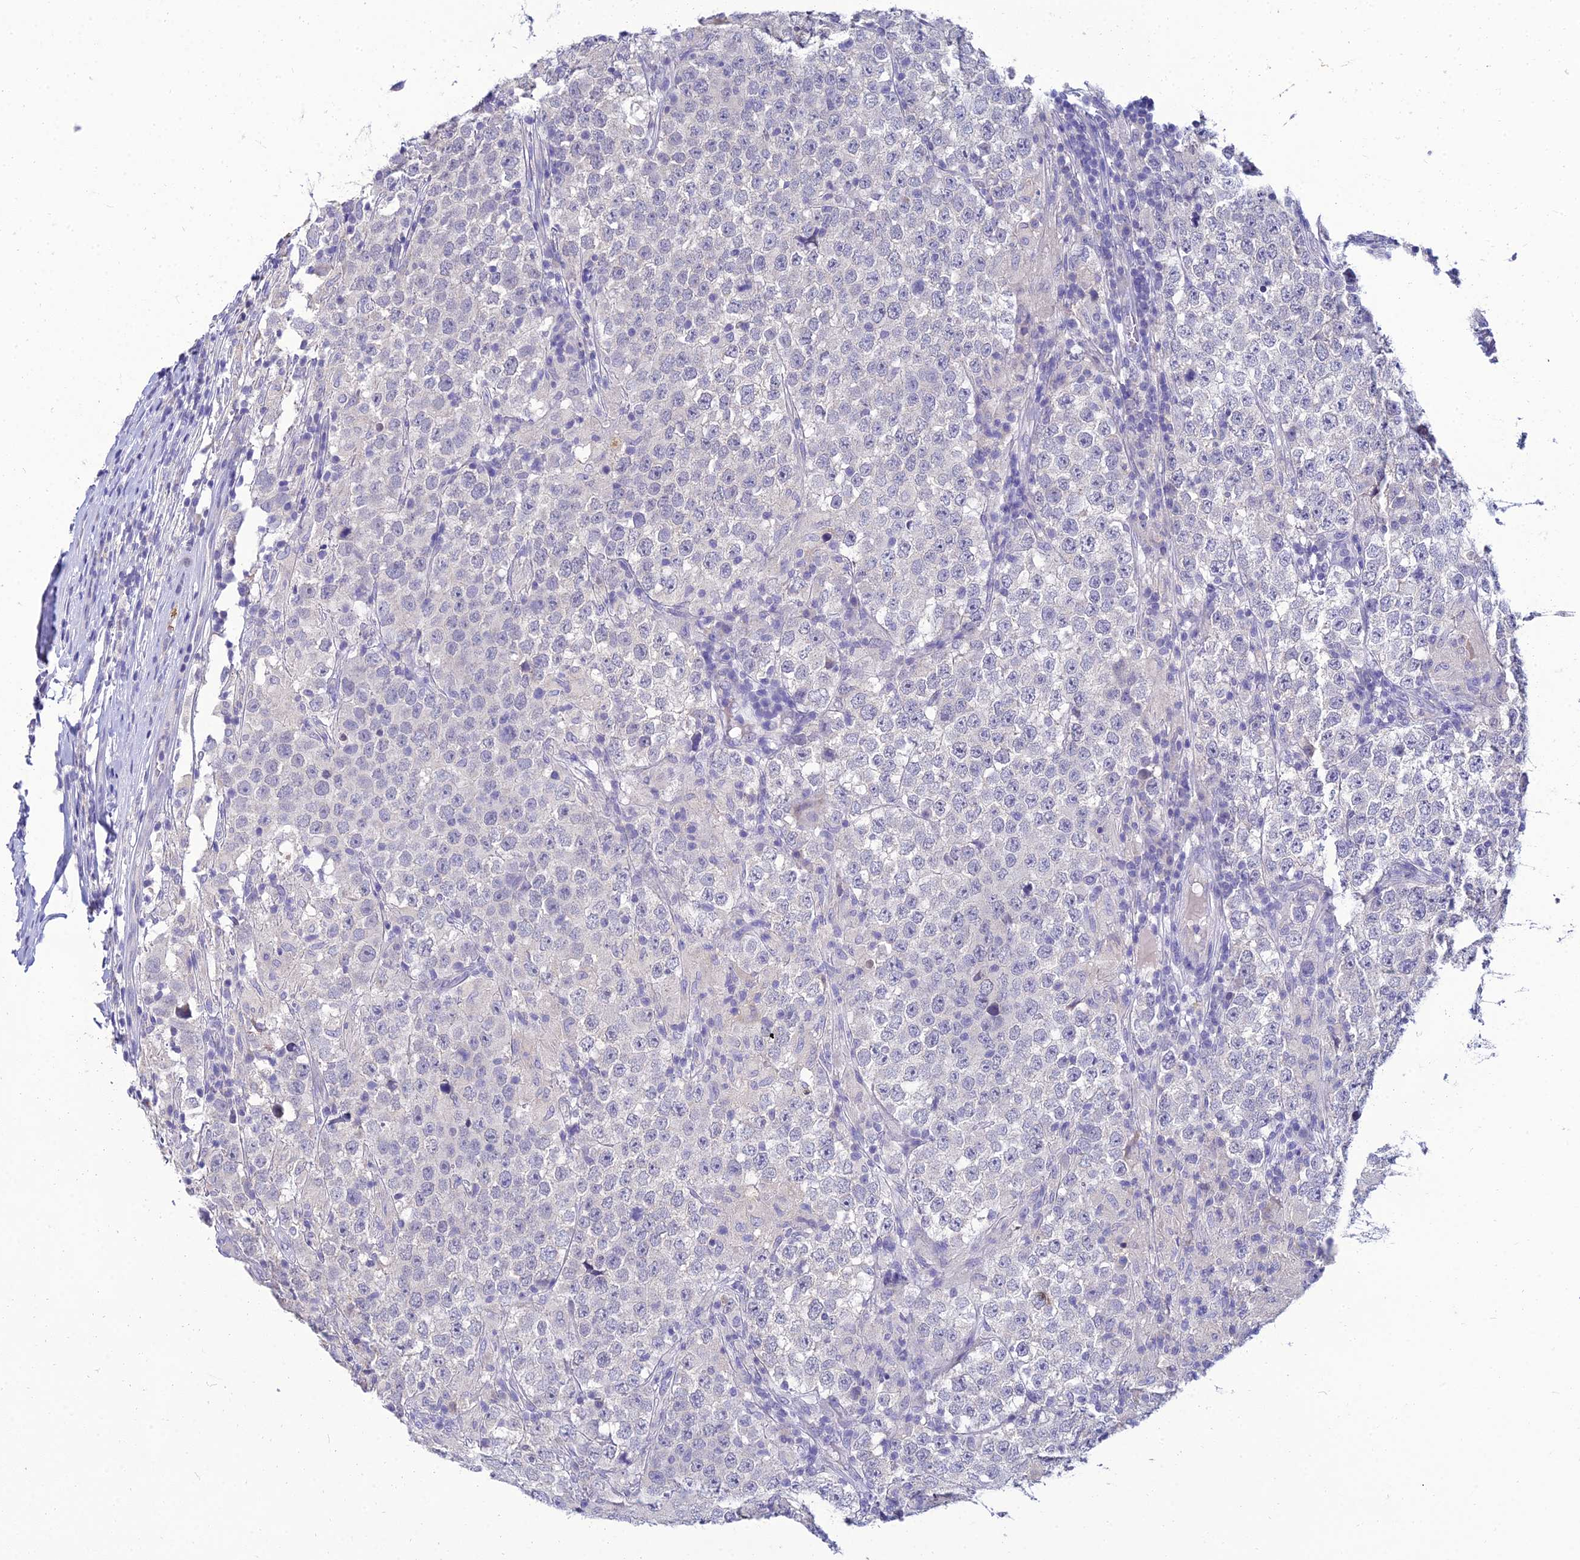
{"staining": {"intensity": "negative", "quantity": "none", "location": "none"}, "tissue": "testis cancer", "cell_type": "Tumor cells", "image_type": "cancer", "snomed": [{"axis": "morphology", "description": "Normal tissue, NOS"}, {"axis": "morphology", "description": "Urothelial carcinoma, High grade"}, {"axis": "morphology", "description": "Seminoma, NOS"}, {"axis": "morphology", "description": "Carcinoma, Embryonal, NOS"}, {"axis": "topography", "description": "Urinary bladder"}, {"axis": "topography", "description": "Testis"}], "caption": "Immunohistochemical staining of human testis cancer exhibits no significant staining in tumor cells.", "gene": "NPY", "patient": {"sex": "male", "age": 41}}